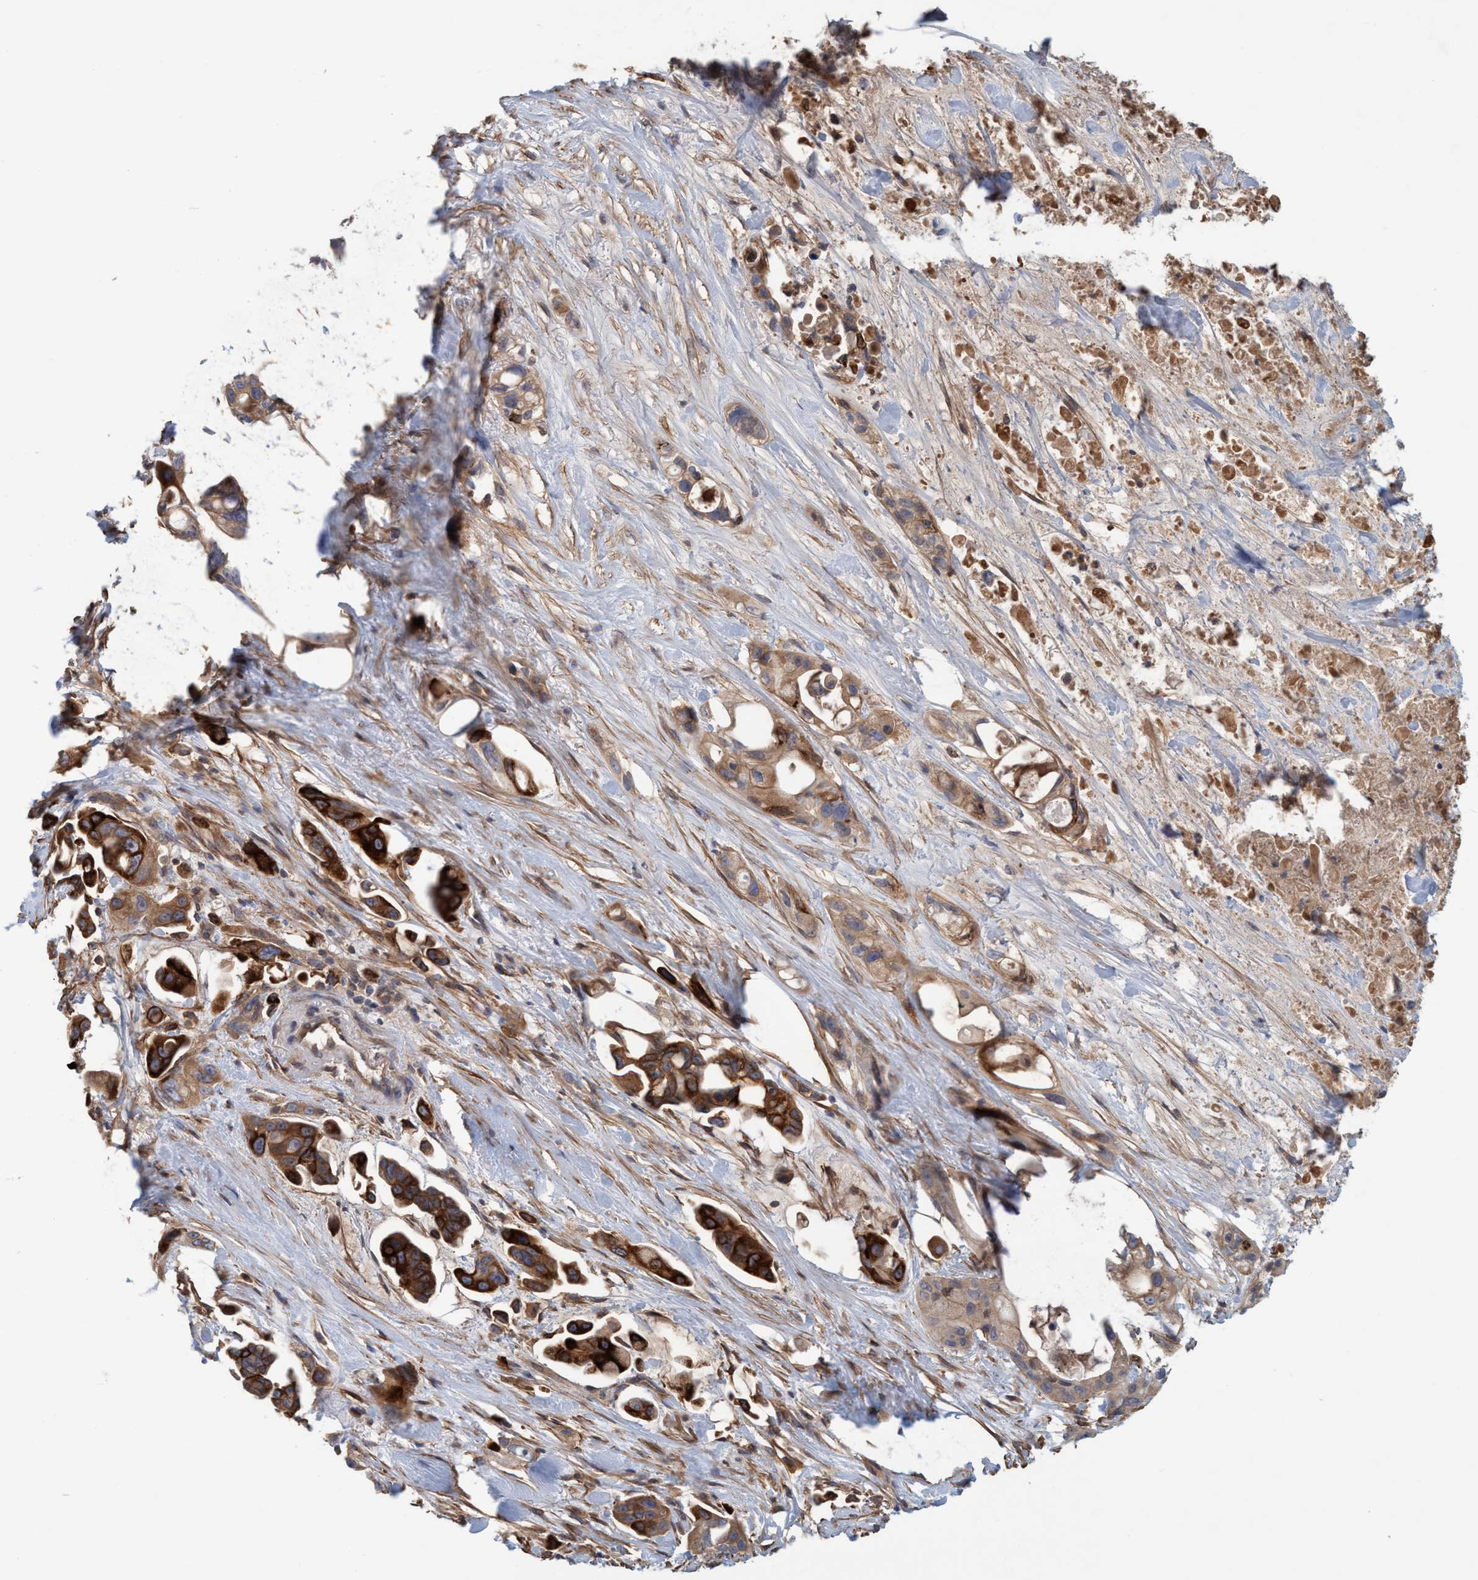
{"staining": {"intensity": "strong", "quantity": ">75%", "location": "cytoplasmic/membranous"}, "tissue": "pancreatic cancer", "cell_type": "Tumor cells", "image_type": "cancer", "snomed": [{"axis": "morphology", "description": "Adenocarcinoma, NOS"}, {"axis": "topography", "description": "Pancreas"}], "caption": "An immunohistochemistry histopathology image of tumor tissue is shown. Protein staining in brown labels strong cytoplasmic/membranous positivity in pancreatic cancer within tumor cells.", "gene": "SPECC1", "patient": {"sex": "male", "age": 53}}